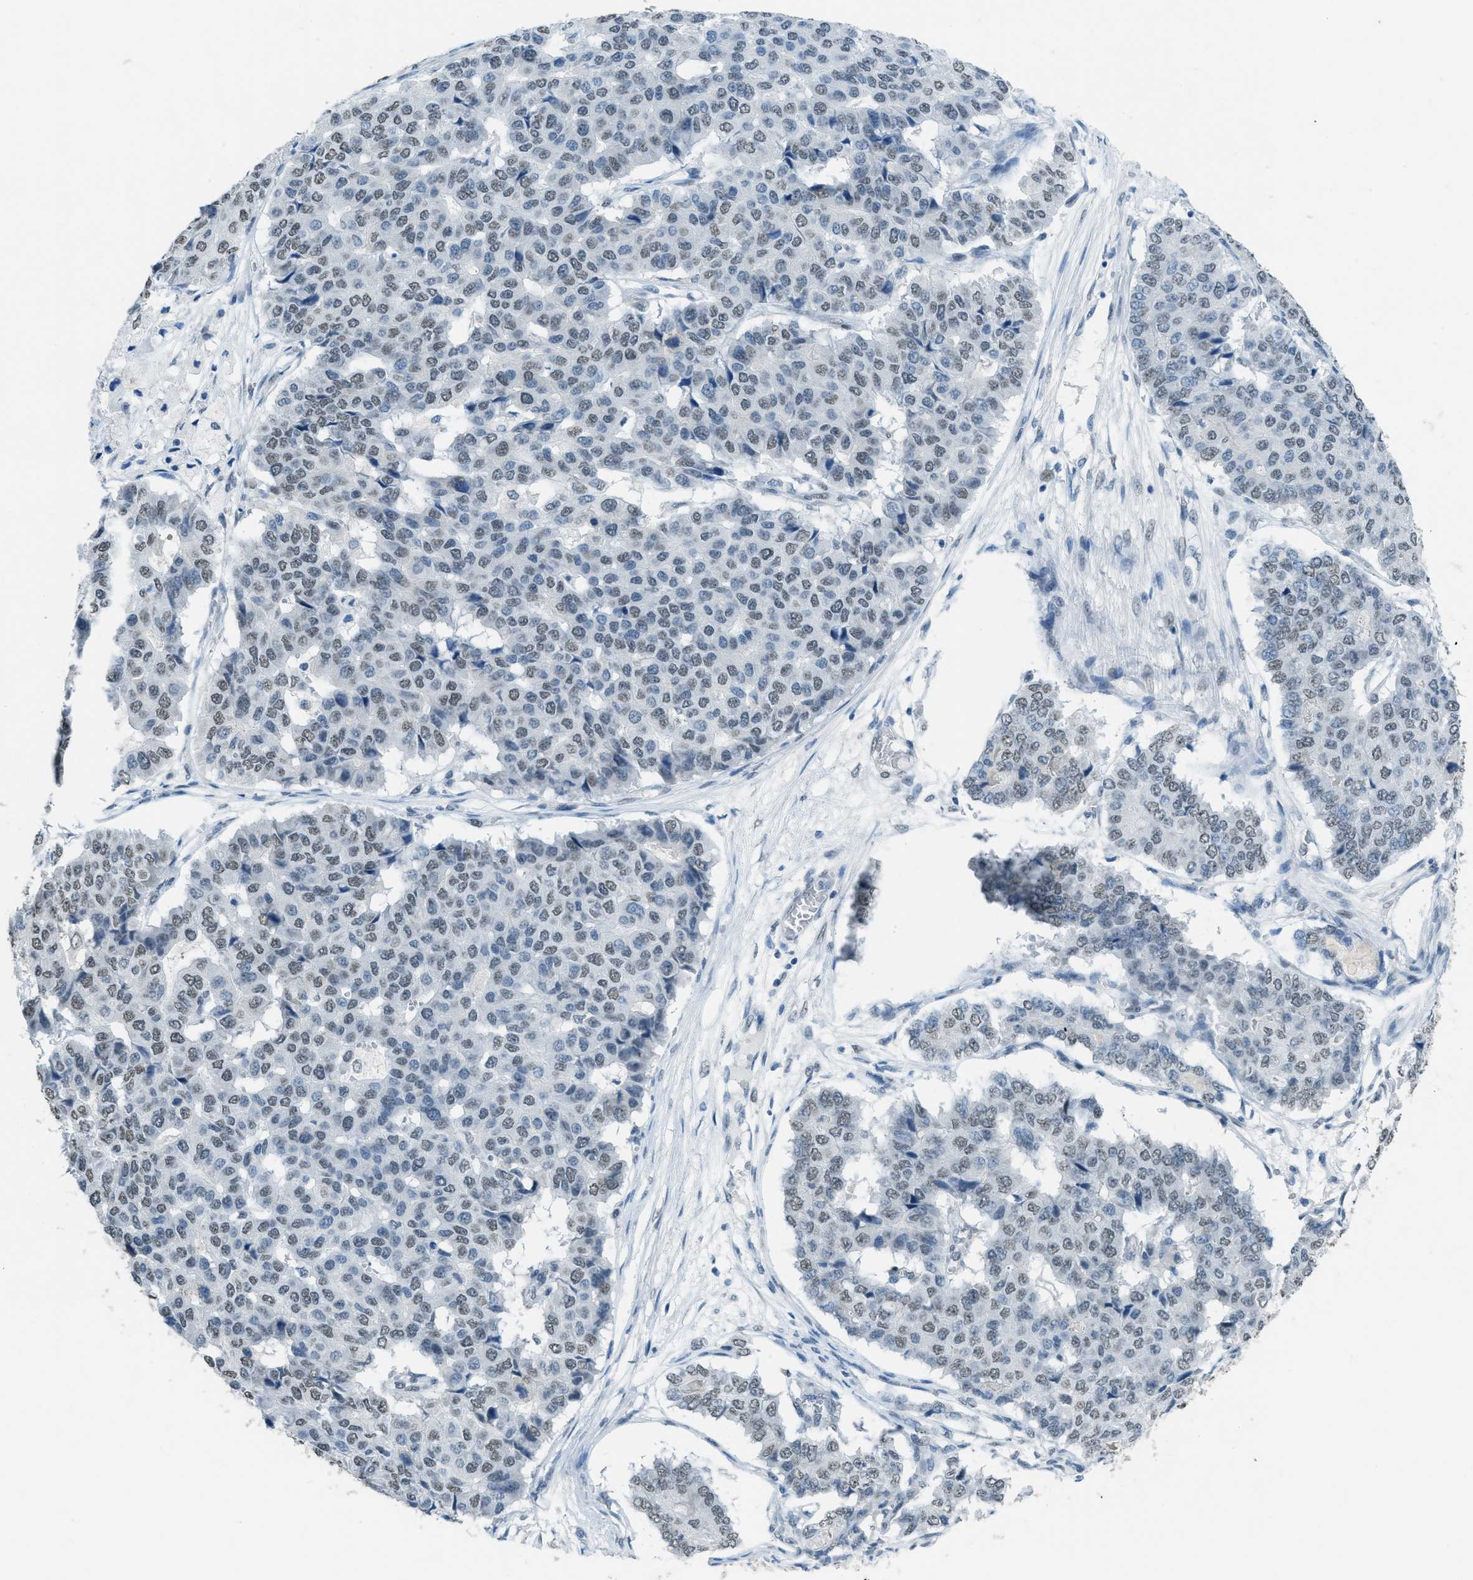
{"staining": {"intensity": "weak", "quantity": ">75%", "location": "nuclear"}, "tissue": "pancreatic cancer", "cell_type": "Tumor cells", "image_type": "cancer", "snomed": [{"axis": "morphology", "description": "Adenocarcinoma, NOS"}, {"axis": "topography", "description": "Pancreas"}], "caption": "This image exhibits IHC staining of pancreatic cancer, with low weak nuclear expression in approximately >75% of tumor cells.", "gene": "TTC13", "patient": {"sex": "male", "age": 50}}